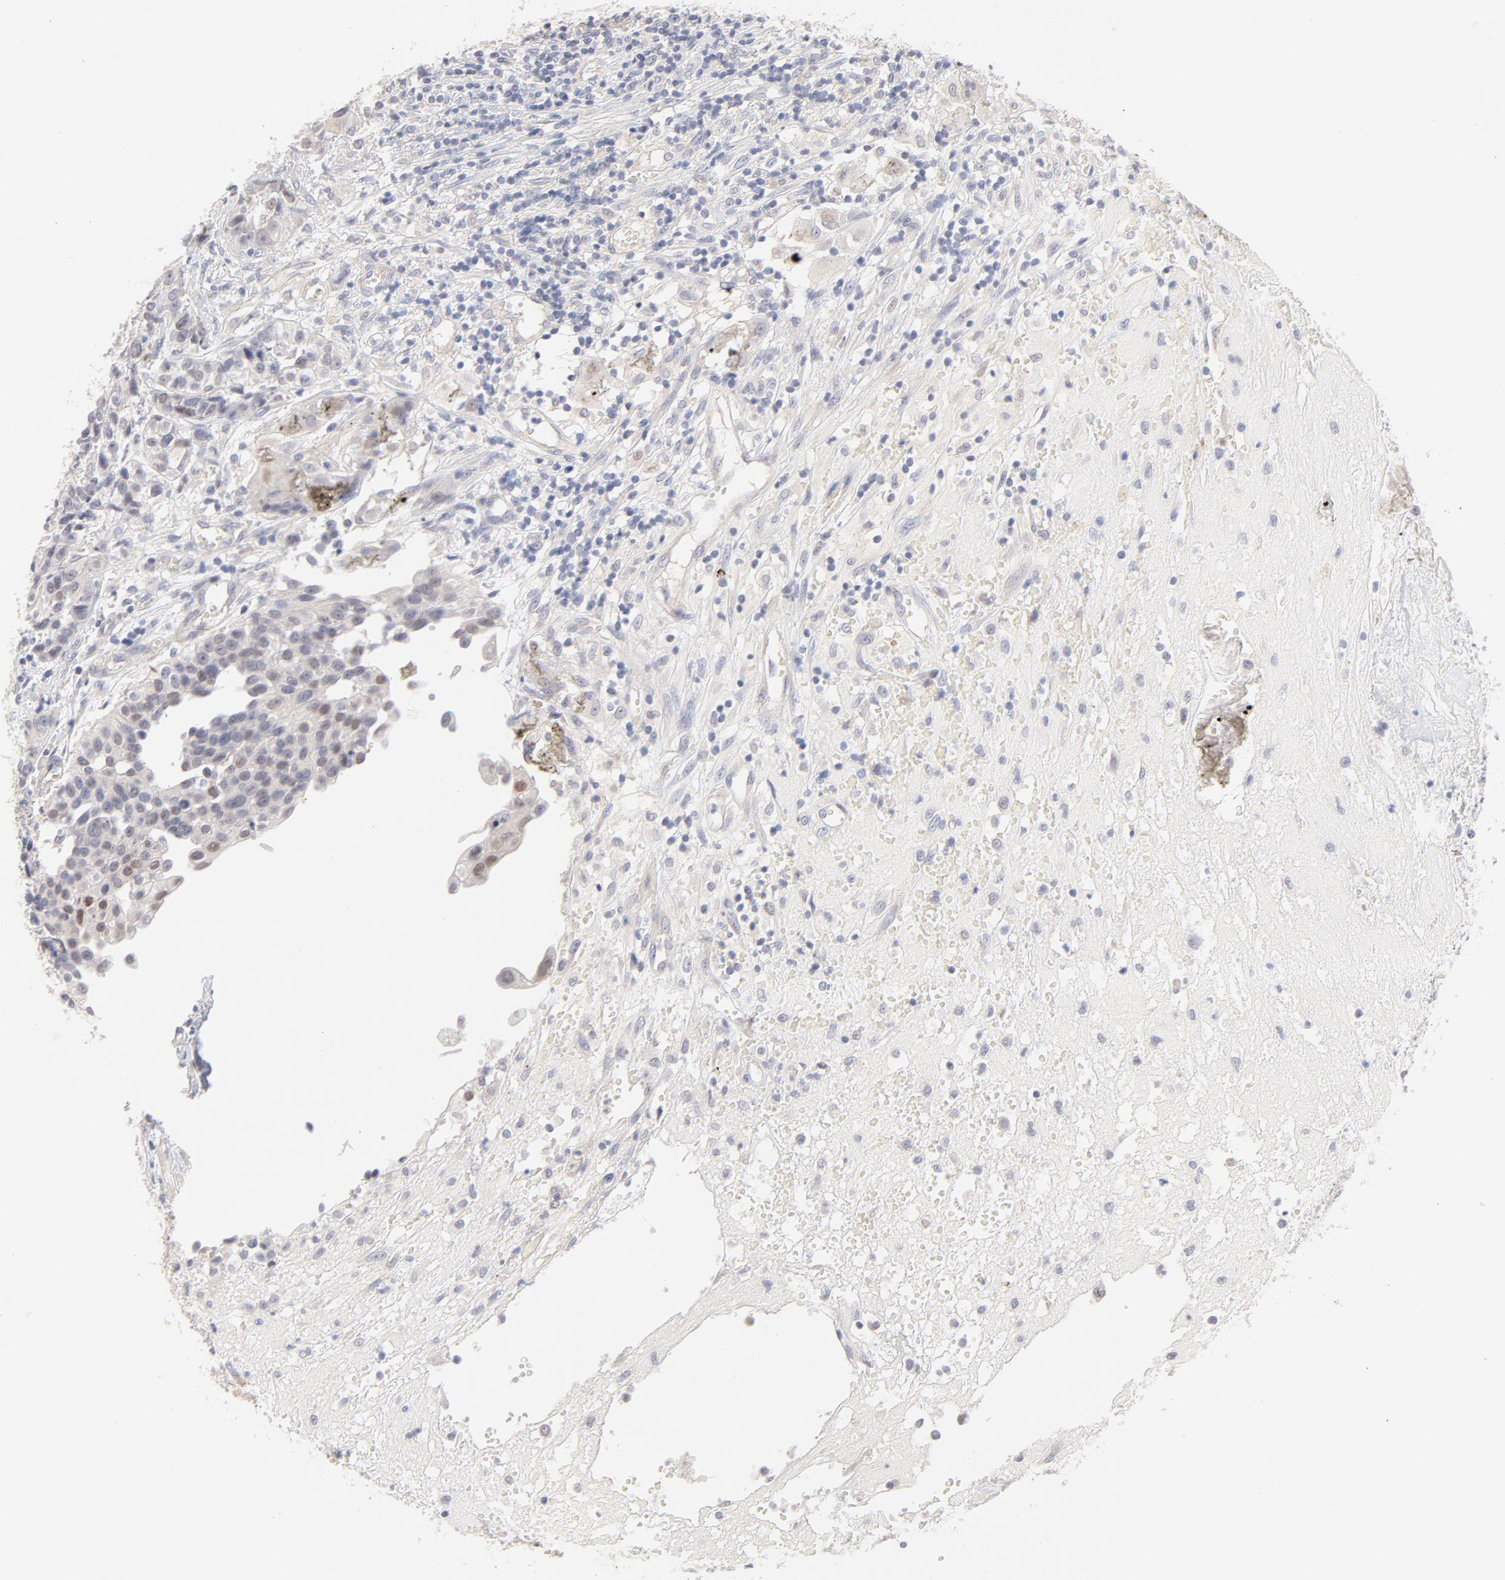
{"staining": {"intensity": "weak", "quantity": "<25%", "location": "nuclear"}, "tissue": "urothelial cancer", "cell_type": "Tumor cells", "image_type": "cancer", "snomed": [{"axis": "morphology", "description": "Urothelial carcinoma, High grade"}, {"axis": "topography", "description": "Urinary bladder"}], "caption": "Immunohistochemistry (IHC) of urothelial cancer reveals no positivity in tumor cells.", "gene": "ELF3", "patient": {"sex": "female", "age": 81}}